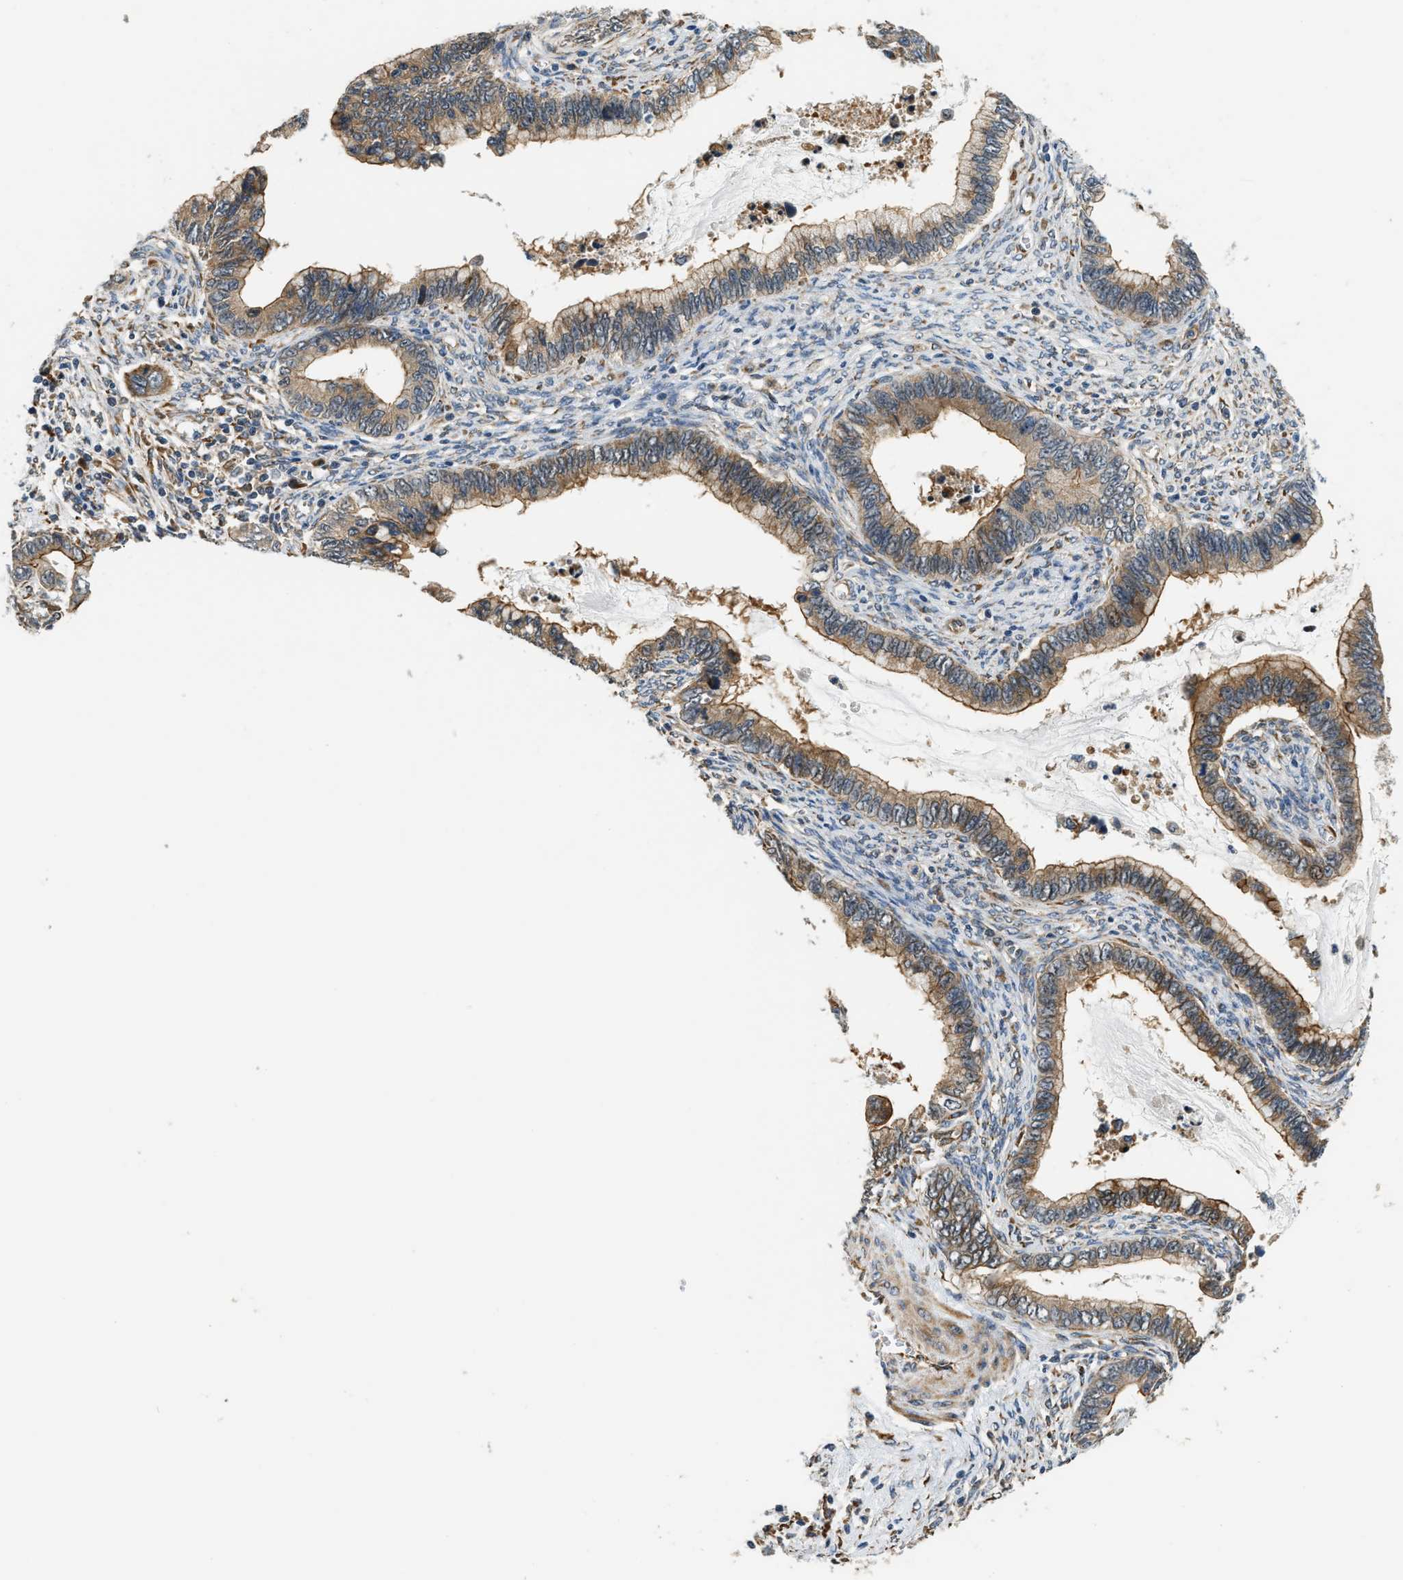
{"staining": {"intensity": "moderate", "quantity": ">75%", "location": "cytoplasmic/membranous"}, "tissue": "cervical cancer", "cell_type": "Tumor cells", "image_type": "cancer", "snomed": [{"axis": "morphology", "description": "Adenocarcinoma, NOS"}, {"axis": "topography", "description": "Cervix"}], "caption": "There is medium levels of moderate cytoplasmic/membranous positivity in tumor cells of adenocarcinoma (cervical), as demonstrated by immunohistochemical staining (brown color).", "gene": "ALOX12", "patient": {"sex": "female", "age": 44}}